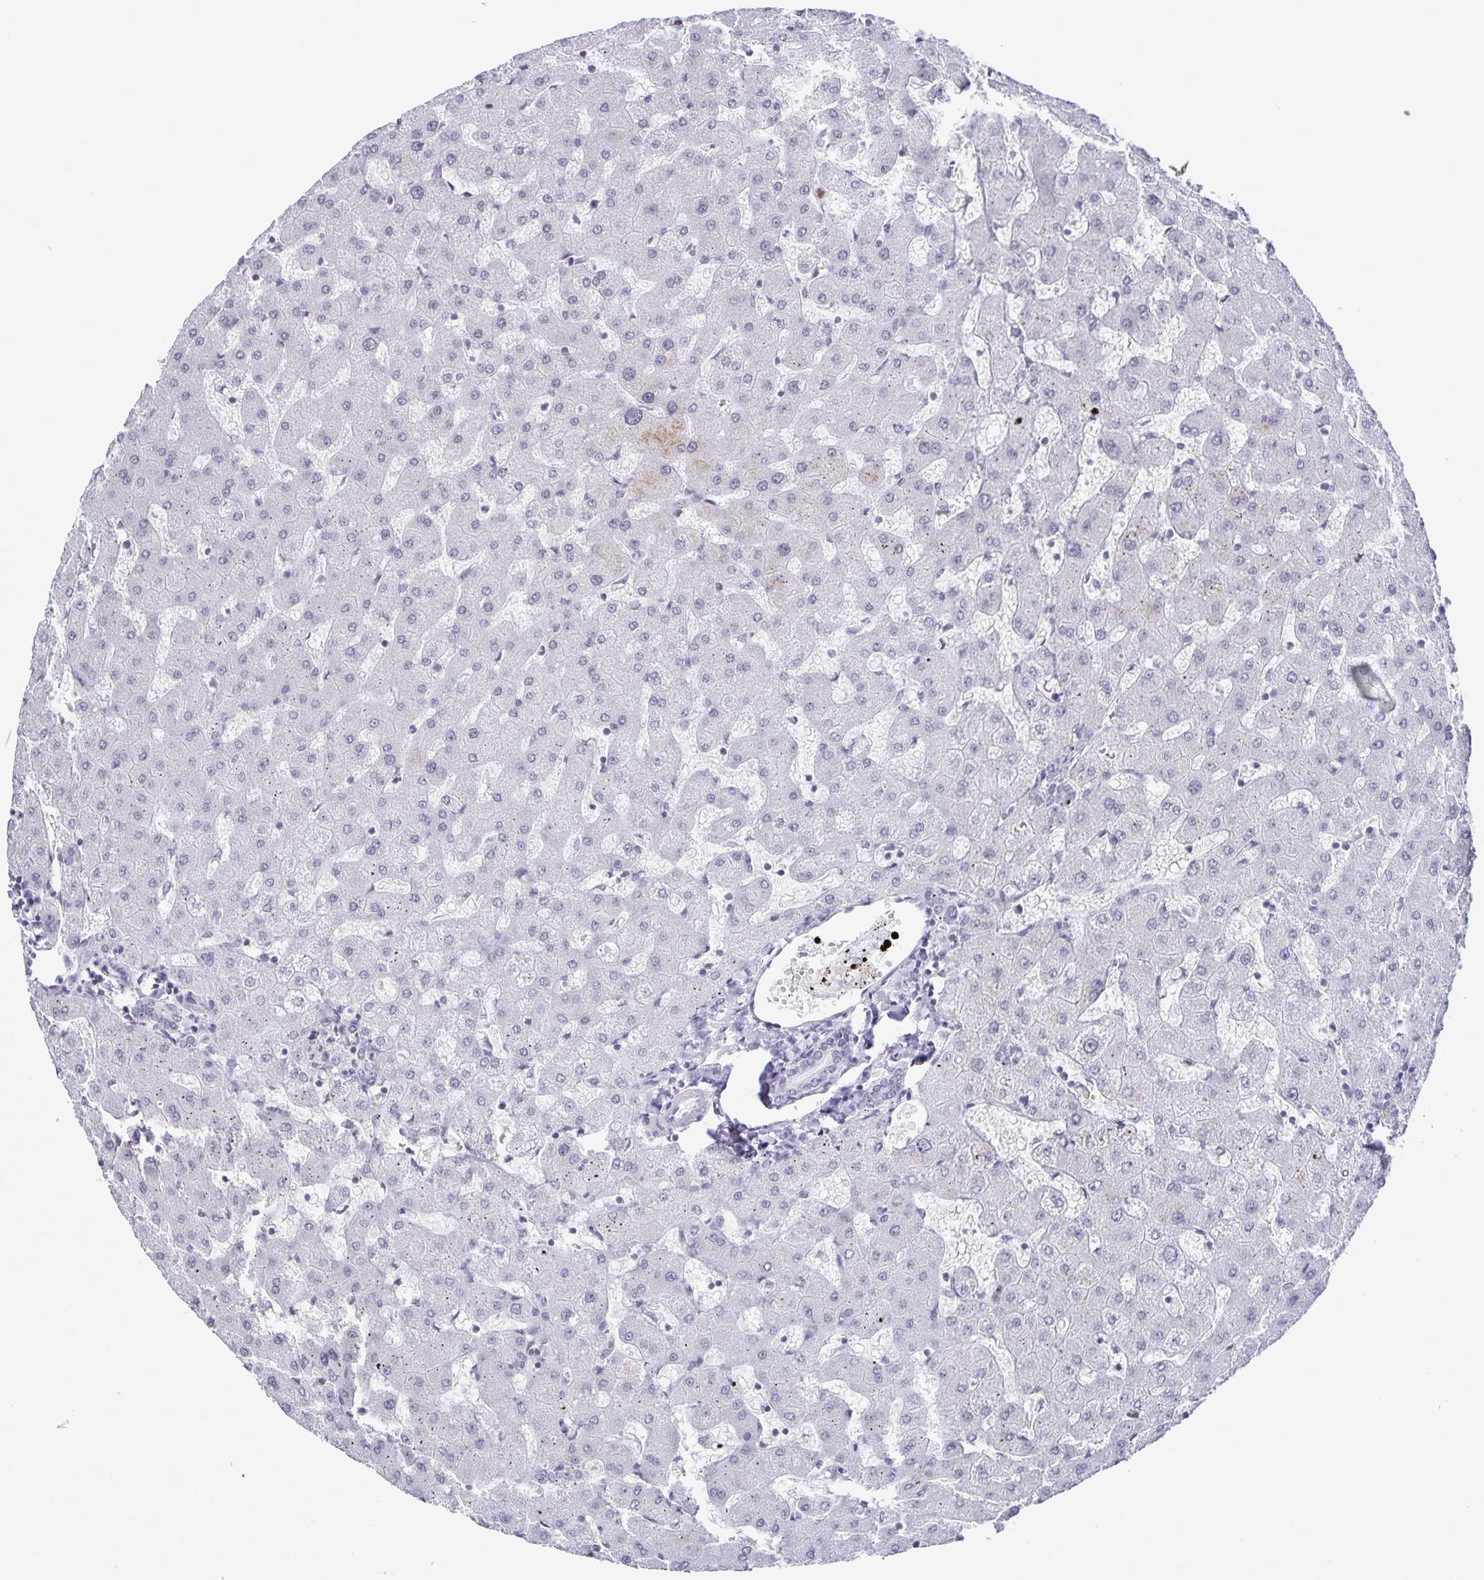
{"staining": {"intensity": "negative", "quantity": "none", "location": "none"}, "tissue": "liver", "cell_type": "Cholangiocytes", "image_type": "normal", "snomed": [{"axis": "morphology", "description": "Normal tissue, NOS"}, {"axis": "topography", "description": "Liver"}], "caption": "The photomicrograph reveals no staining of cholangiocytes in normal liver. Nuclei are stained in blue.", "gene": "LCE6A", "patient": {"sex": "female", "age": 63}}